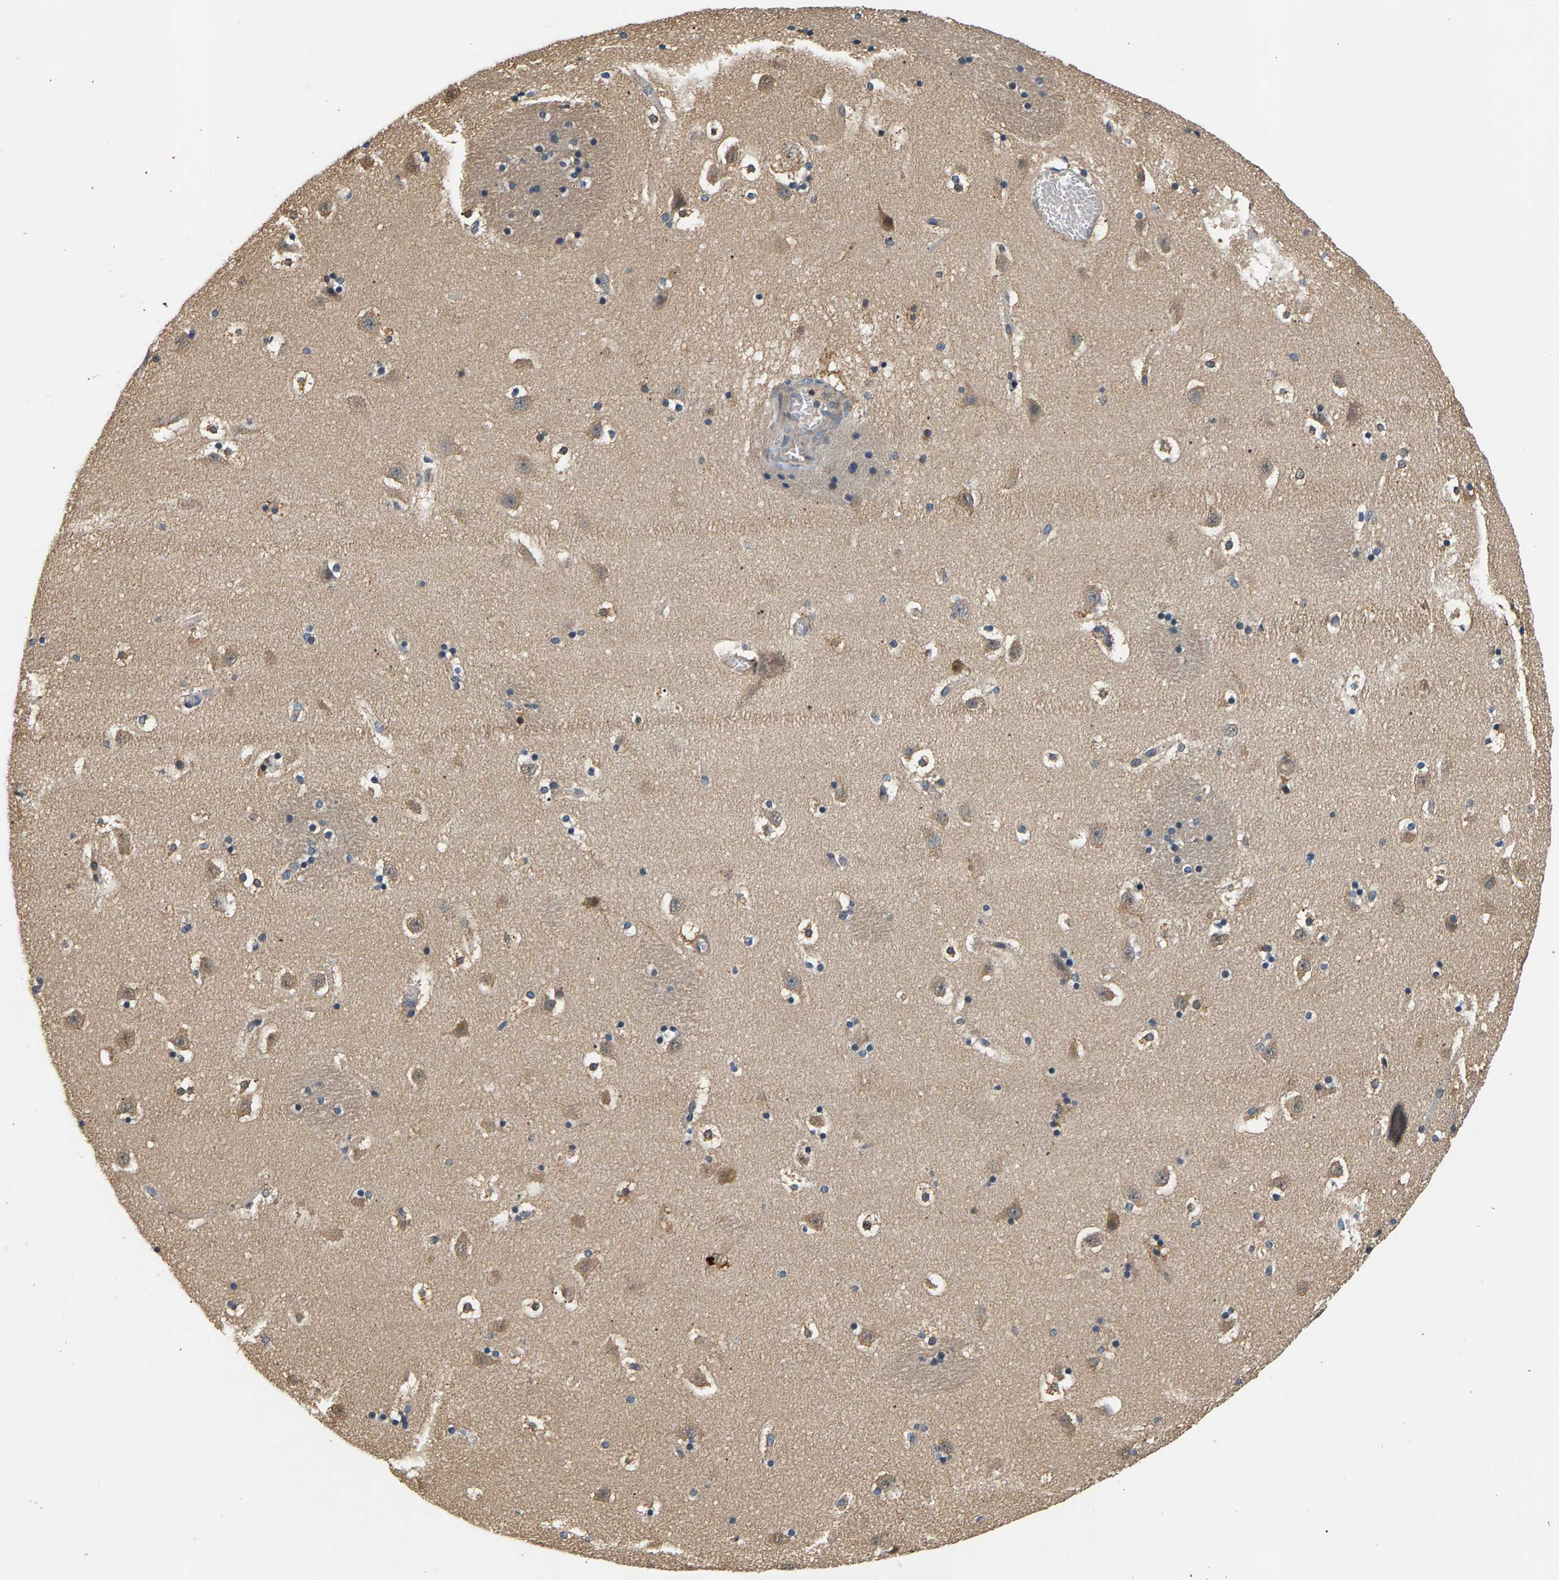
{"staining": {"intensity": "weak", "quantity": "<25%", "location": "cytoplasmic/membranous"}, "tissue": "caudate", "cell_type": "Glial cells", "image_type": "normal", "snomed": [{"axis": "morphology", "description": "Normal tissue, NOS"}, {"axis": "topography", "description": "Lateral ventricle wall"}], "caption": "A high-resolution image shows immunohistochemistry (IHC) staining of benign caudate, which displays no significant positivity in glial cells.", "gene": "FAM78A", "patient": {"sex": "male", "age": 45}}